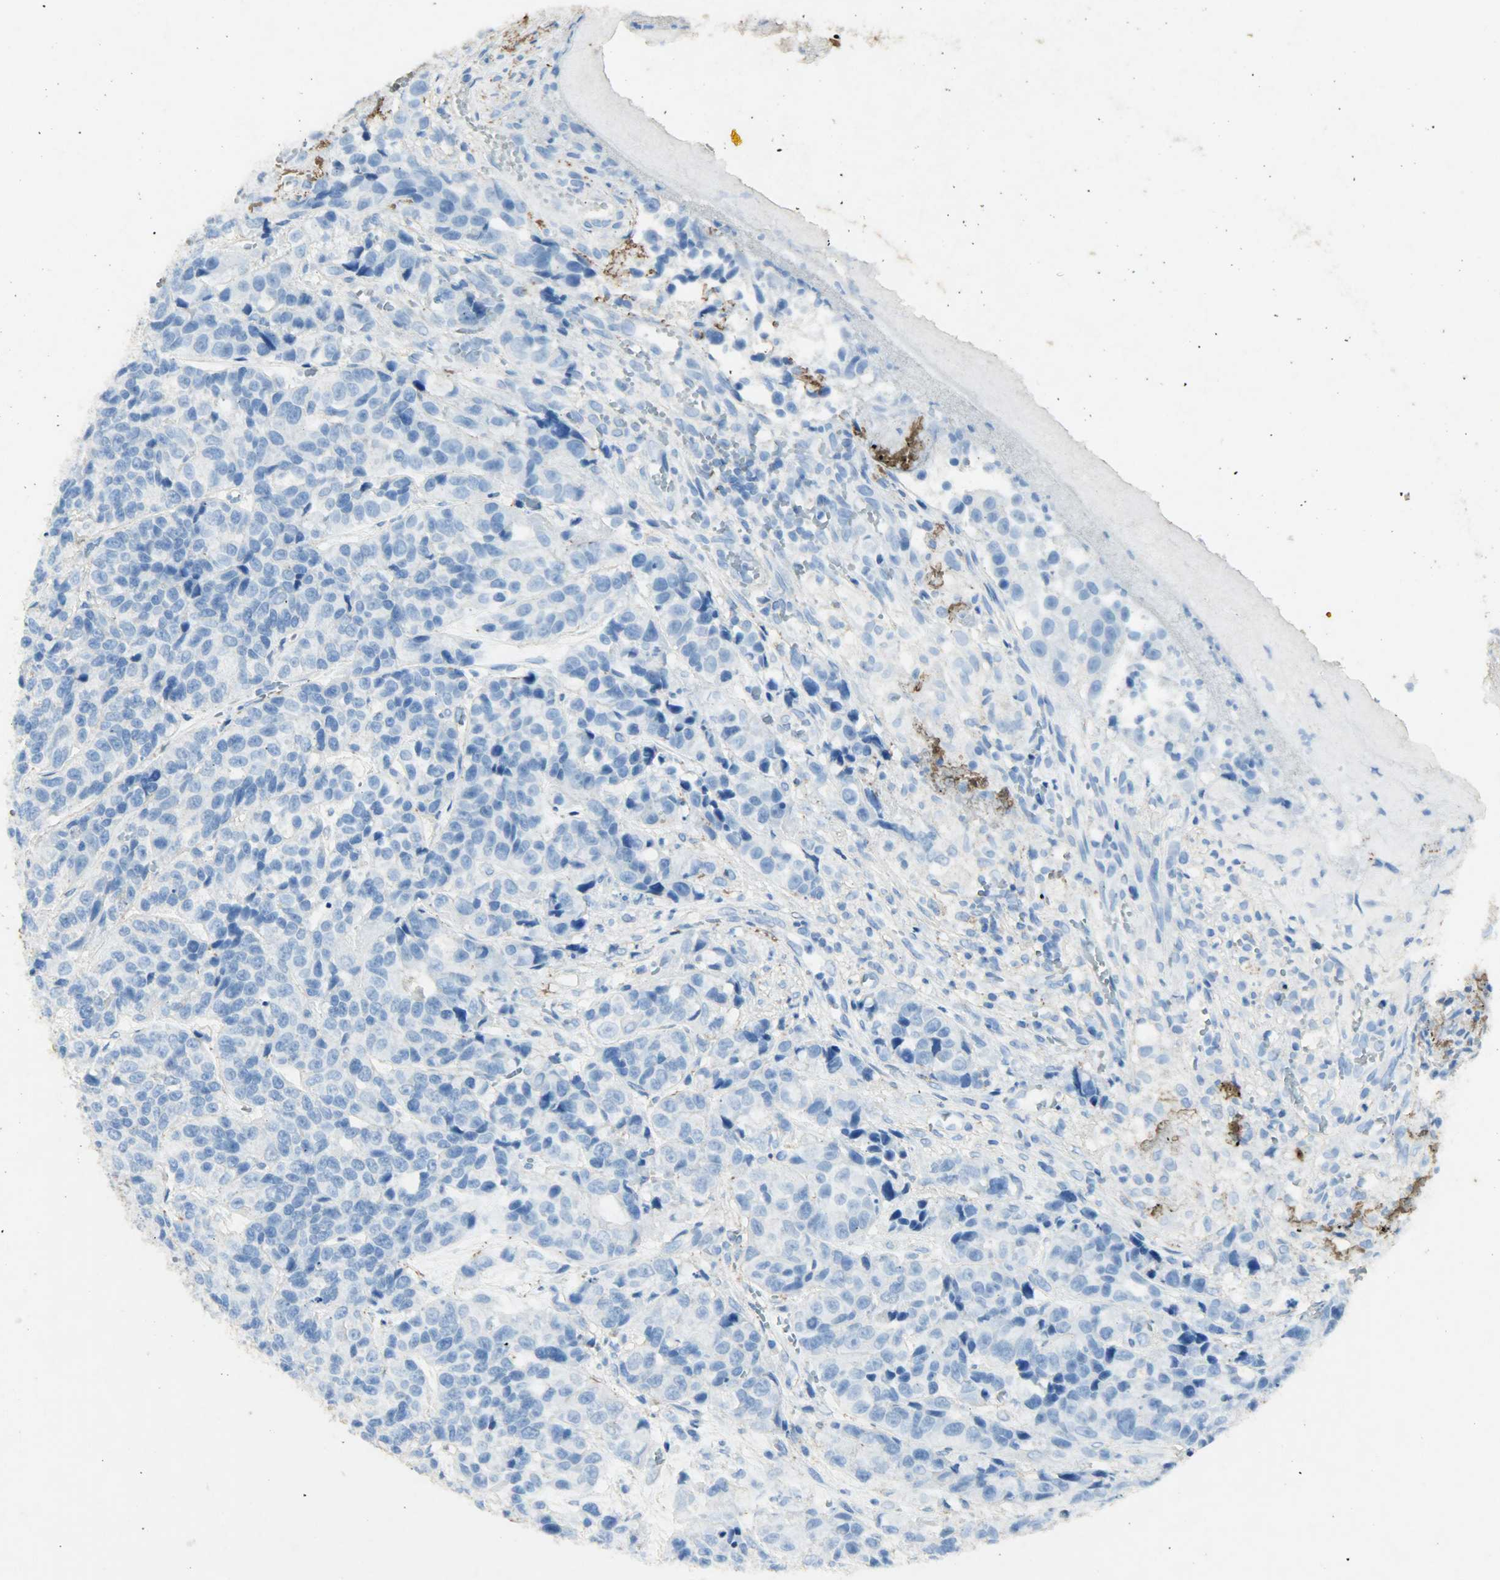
{"staining": {"intensity": "negative", "quantity": "none", "location": "none"}, "tissue": "urothelial cancer", "cell_type": "Tumor cells", "image_type": "cancer", "snomed": [{"axis": "morphology", "description": "Urothelial carcinoma, High grade"}, {"axis": "topography", "description": "Urinary bladder"}], "caption": "The image displays no staining of tumor cells in urothelial cancer.", "gene": "ASB9", "patient": {"sex": "female", "age": 81}}